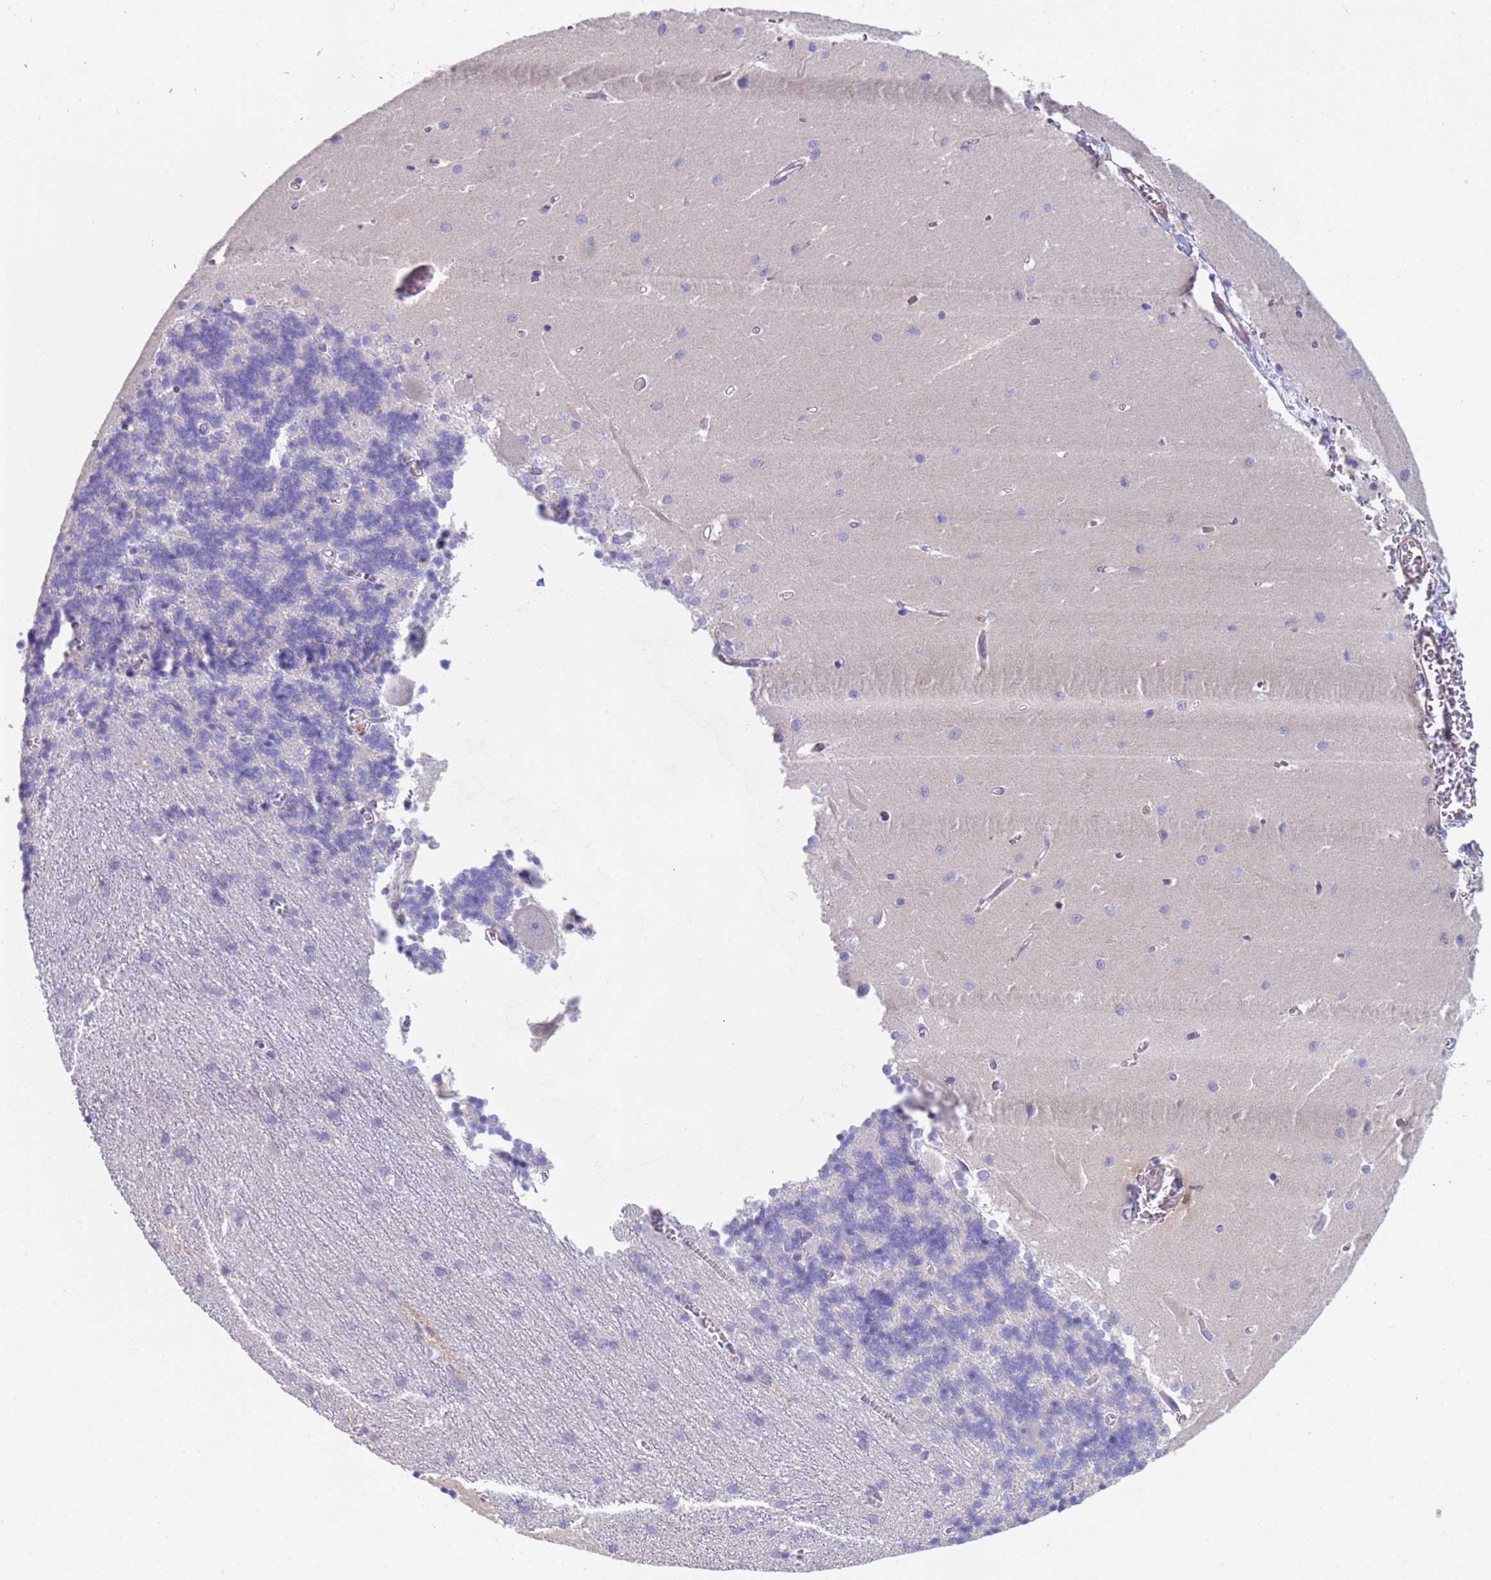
{"staining": {"intensity": "negative", "quantity": "none", "location": "none"}, "tissue": "cerebellum", "cell_type": "Cells in granular layer", "image_type": "normal", "snomed": [{"axis": "morphology", "description": "Normal tissue, NOS"}, {"axis": "topography", "description": "Cerebellum"}], "caption": "IHC of normal human cerebellum displays no positivity in cells in granular layer. Brightfield microscopy of immunohistochemistry (IHC) stained with DAB (3,3'-diaminobenzidine) (brown) and hematoxylin (blue), captured at high magnification.", "gene": "KBTBD3", "patient": {"sex": "male", "age": 37}}